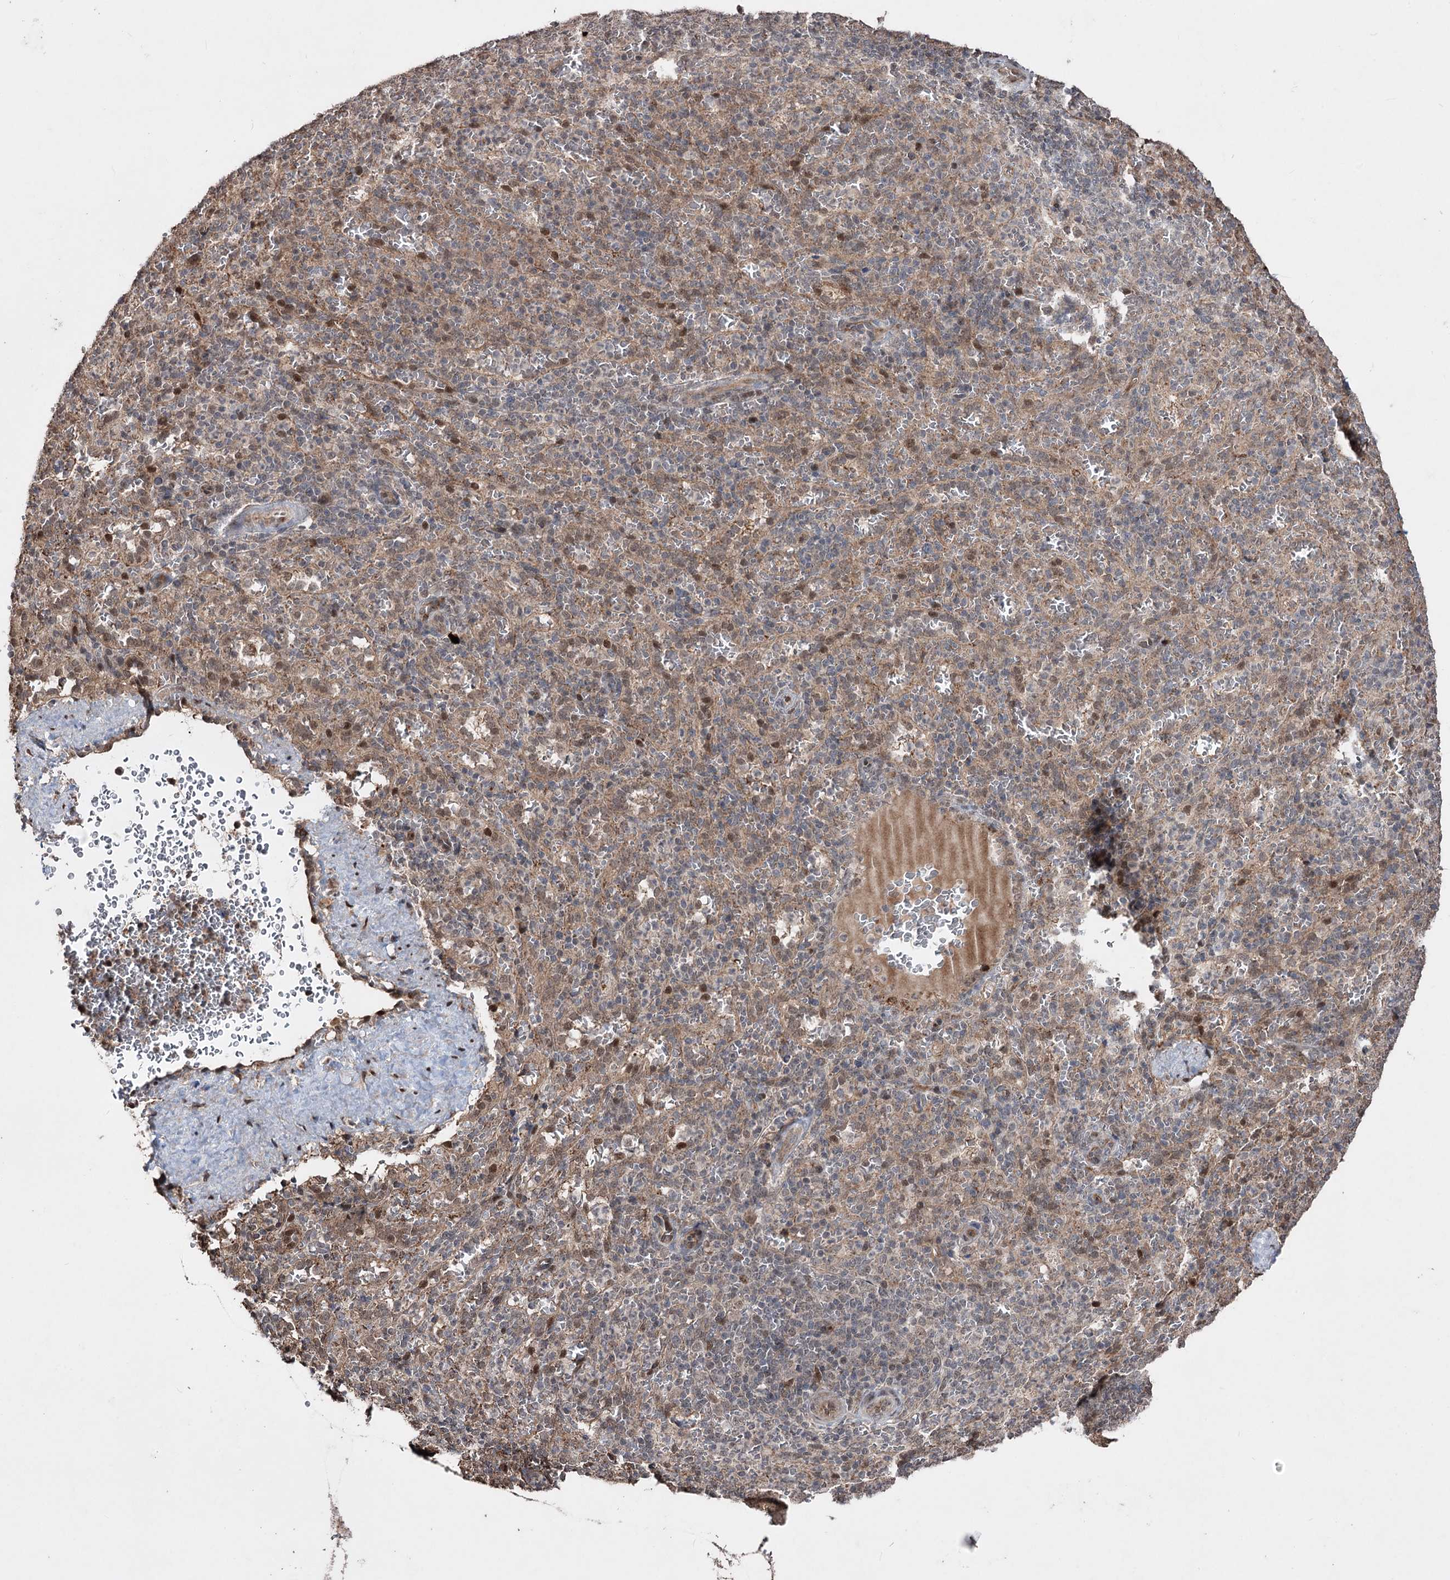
{"staining": {"intensity": "moderate", "quantity": "<25%", "location": "nuclear"}, "tissue": "spleen", "cell_type": "Cells in red pulp", "image_type": "normal", "snomed": [{"axis": "morphology", "description": "Normal tissue, NOS"}, {"axis": "topography", "description": "Spleen"}], "caption": "This photomicrograph shows immunohistochemistry staining of benign spleen, with low moderate nuclear expression in about <25% of cells in red pulp.", "gene": "CPNE8", "patient": {"sex": "female", "age": 21}}